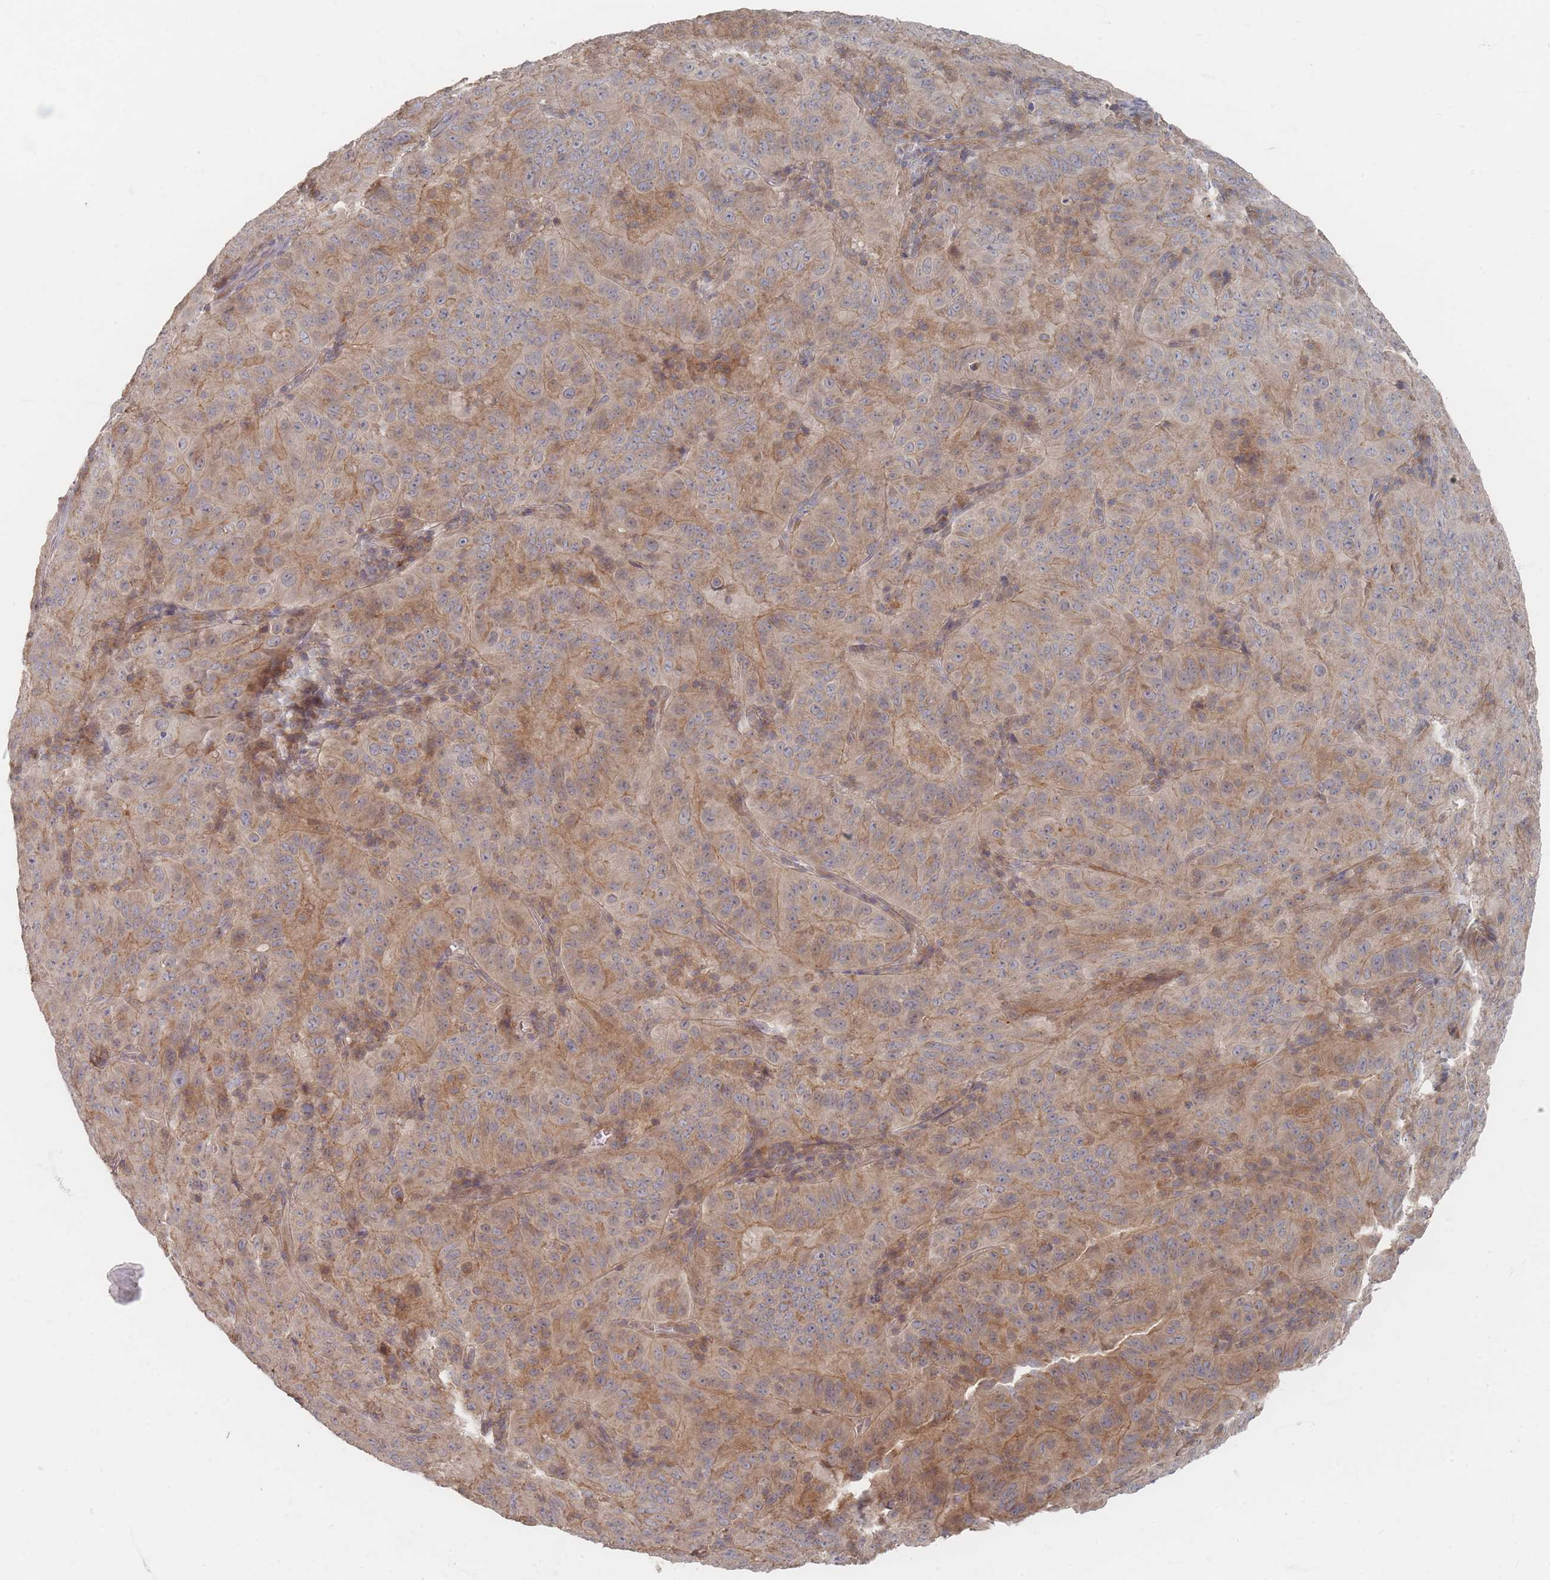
{"staining": {"intensity": "weak", "quantity": ">75%", "location": "cytoplasmic/membranous"}, "tissue": "pancreatic cancer", "cell_type": "Tumor cells", "image_type": "cancer", "snomed": [{"axis": "morphology", "description": "Adenocarcinoma, NOS"}, {"axis": "topography", "description": "Pancreas"}], "caption": "Adenocarcinoma (pancreatic) was stained to show a protein in brown. There is low levels of weak cytoplasmic/membranous staining in approximately >75% of tumor cells.", "gene": "GLE1", "patient": {"sex": "male", "age": 63}}